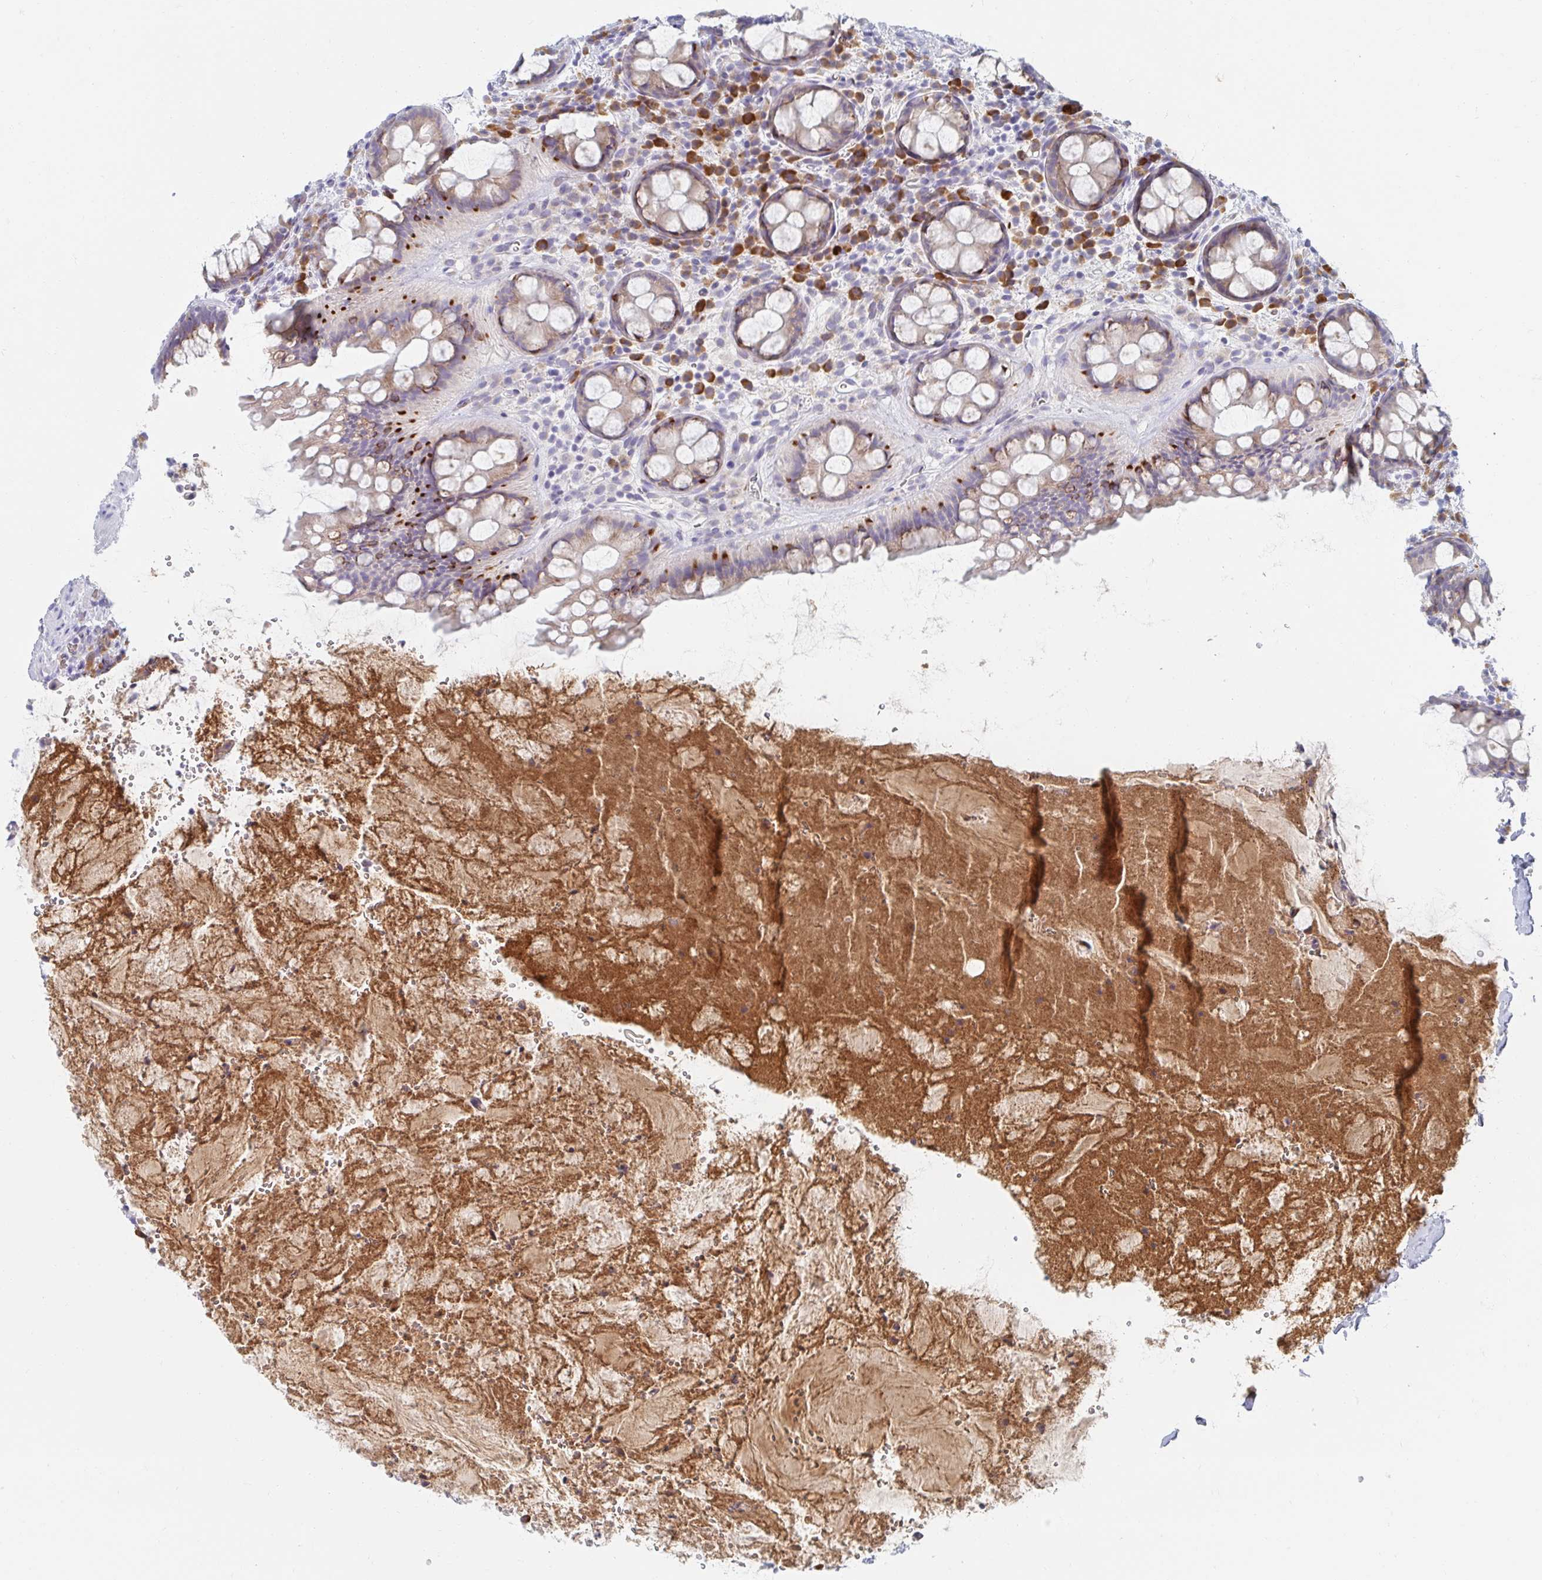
{"staining": {"intensity": "moderate", "quantity": "25%-75%", "location": "cytoplasmic/membranous"}, "tissue": "rectum", "cell_type": "Glandular cells", "image_type": "normal", "snomed": [{"axis": "morphology", "description": "Normal tissue, NOS"}, {"axis": "topography", "description": "Rectum"}], "caption": "Immunohistochemistry micrograph of normal rectum: rectum stained using immunohistochemistry displays medium levels of moderate protein expression localized specifically in the cytoplasmic/membranous of glandular cells, appearing as a cytoplasmic/membranous brown color.", "gene": "MYLK2", "patient": {"sex": "female", "age": 69}}